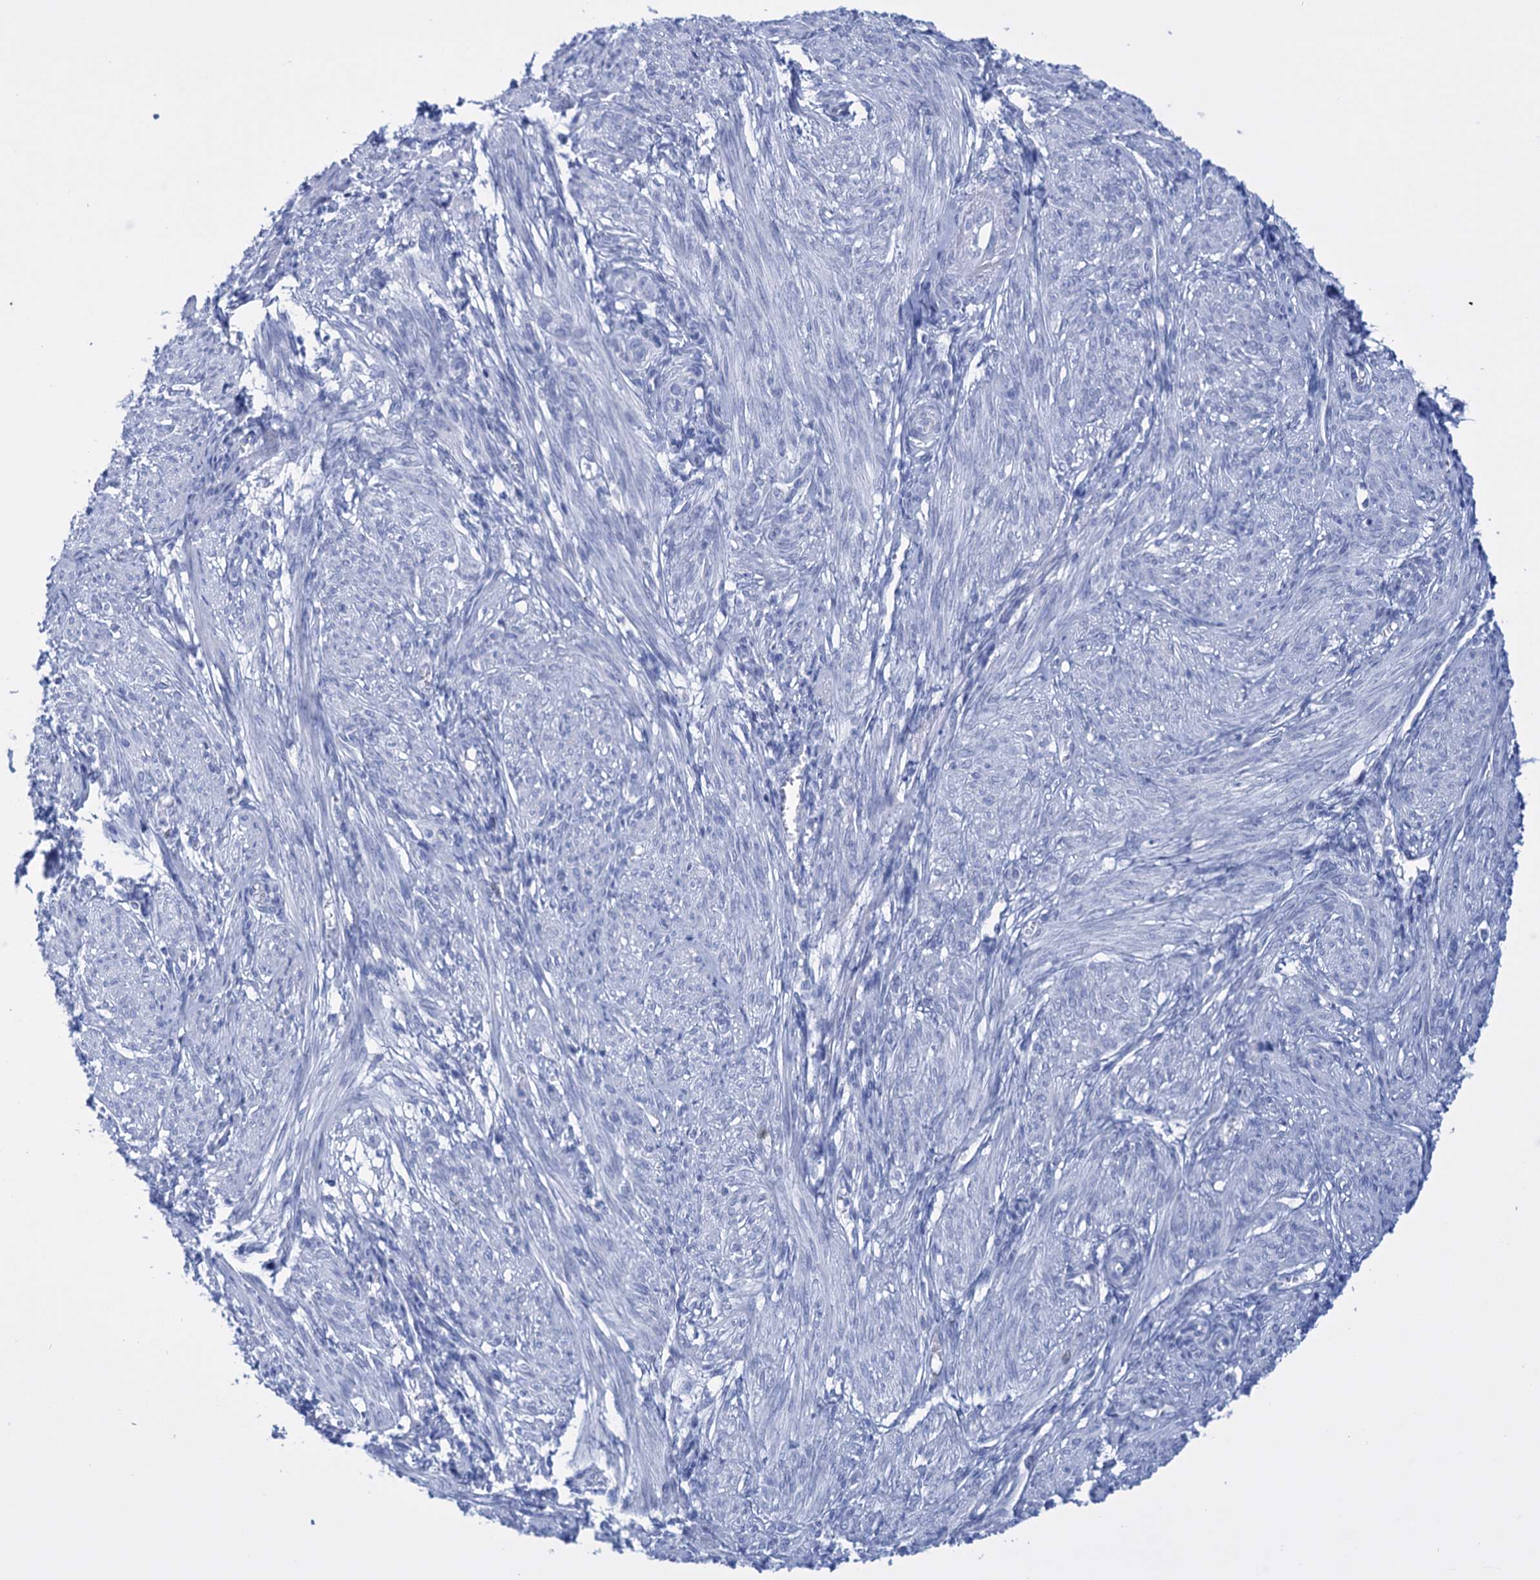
{"staining": {"intensity": "negative", "quantity": "none", "location": "none"}, "tissue": "smooth muscle", "cell_type": "Smooth muscle cells", "image_type": "normal", "snomed": [{"axis": "morphology", "description": "Normal tissue, NOS"}, {"axis": "topography", "description": "Smooth muscle"}], "caption": "Smooth muscle stained for a protein using immunohistochemistry (IHC) demonstrates no expression smooth muscle cells.", "gene": "FBXW12", "patient": {"sex": "female", "age": 39}}